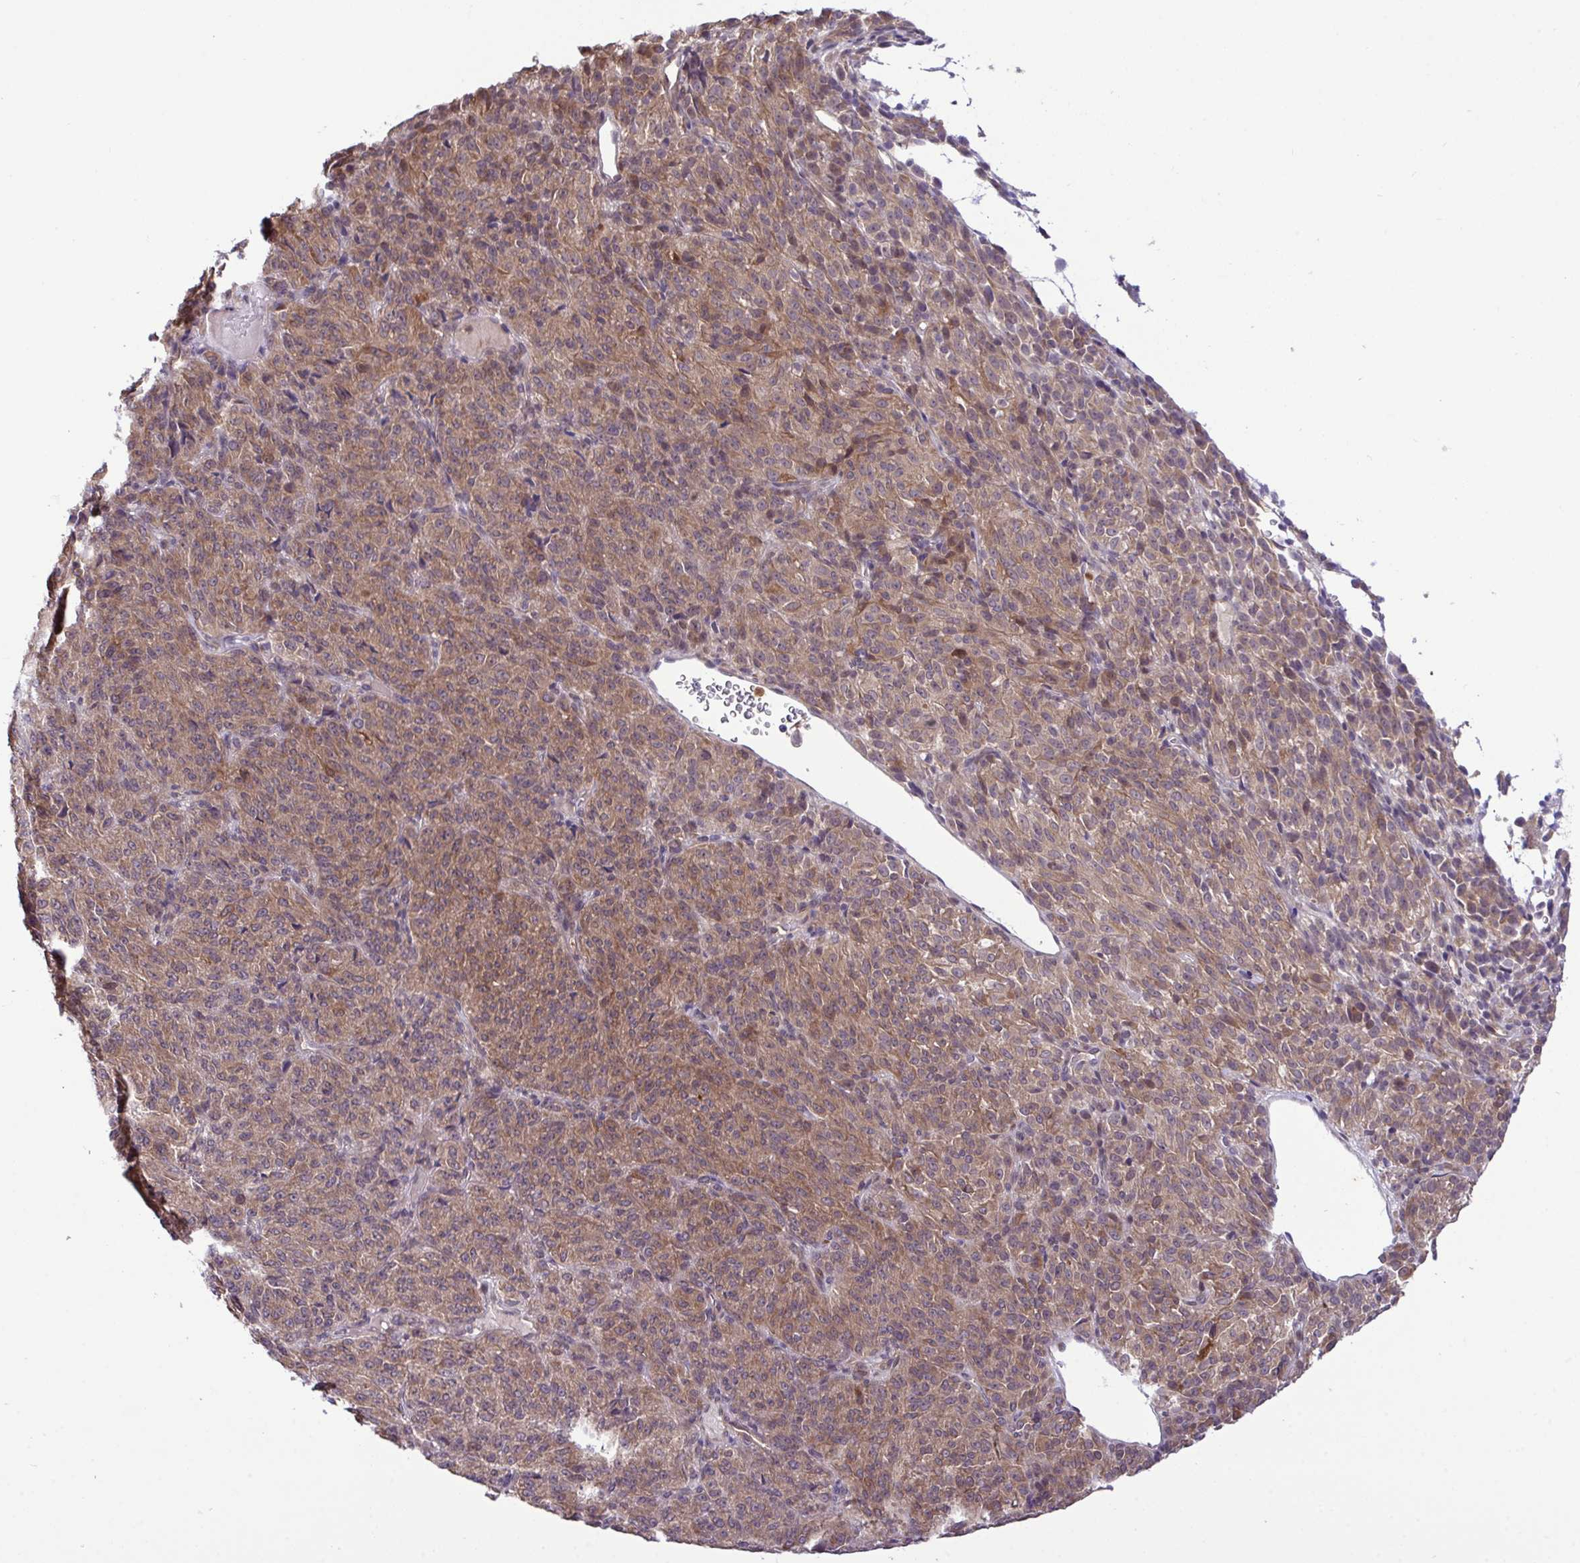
{"staining": {"intensity": "moderate", "quantity": "25%-75%", "location": "cytoplasmic/membranous"}, "tissue": "melanoma", "cell_type": "Tumor cells", "image_type": "cancer", "snomed": [{"axis": "morphology", "description": "Malignant melanoma, Metastatic site"}, {"axis": "topography", "description": "Brain"}], "caption": "Immunohistochemistry (IHC) histopathology image of human malignant melanoma (metastatic site) stained for a protein (brown), which reveals medium levels of moderate cytoplasmic/membranous expression in about 25%-75% of tumor cells.", "gene": "CMPK1", "patient": {"sex": "female", "age": 56}}